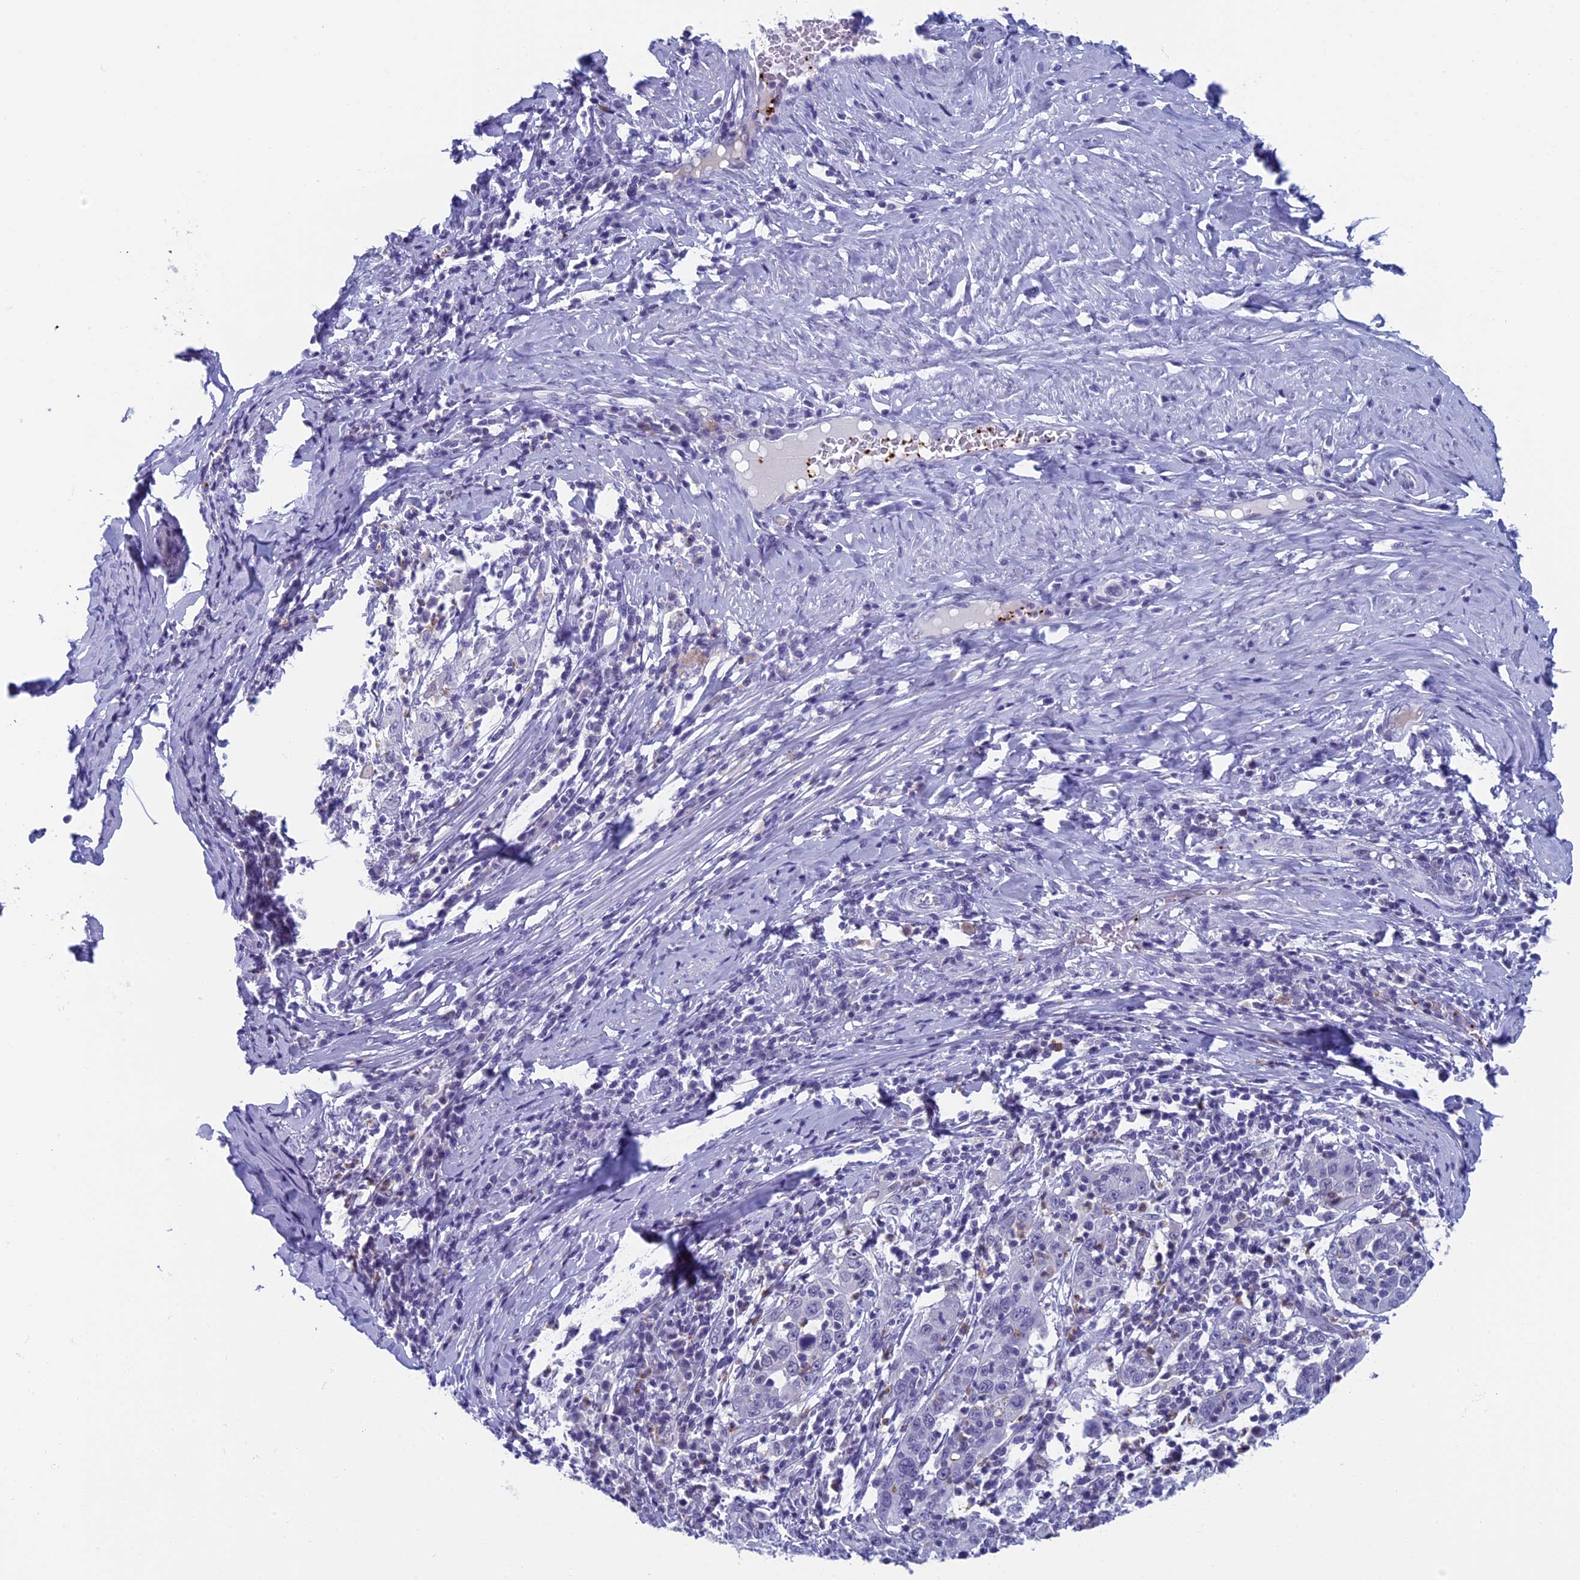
{"staining": {"intensity": "negative", "quantity": "none", "location": "none"}, "tissue": "cervical cancer", "cell_type": "Tumor cells", "image_type": "cancer", "snomed": [{"axis": "morphology", "description": "Squamous cell carcinoma, NOS"}, {"axis": "topography", "description": "Cervix"}], "caption": "Tumor cells are negative for protein expression in human cervical cancer (squamous cell carcinoma). (Stains: DAB immunohistochemistry with hematoxylin counter stain, Microscopy: brightfield microscopy at high magnification).", "gene": "AIFM2", "patient": {"sex": "female", "age": 46}}